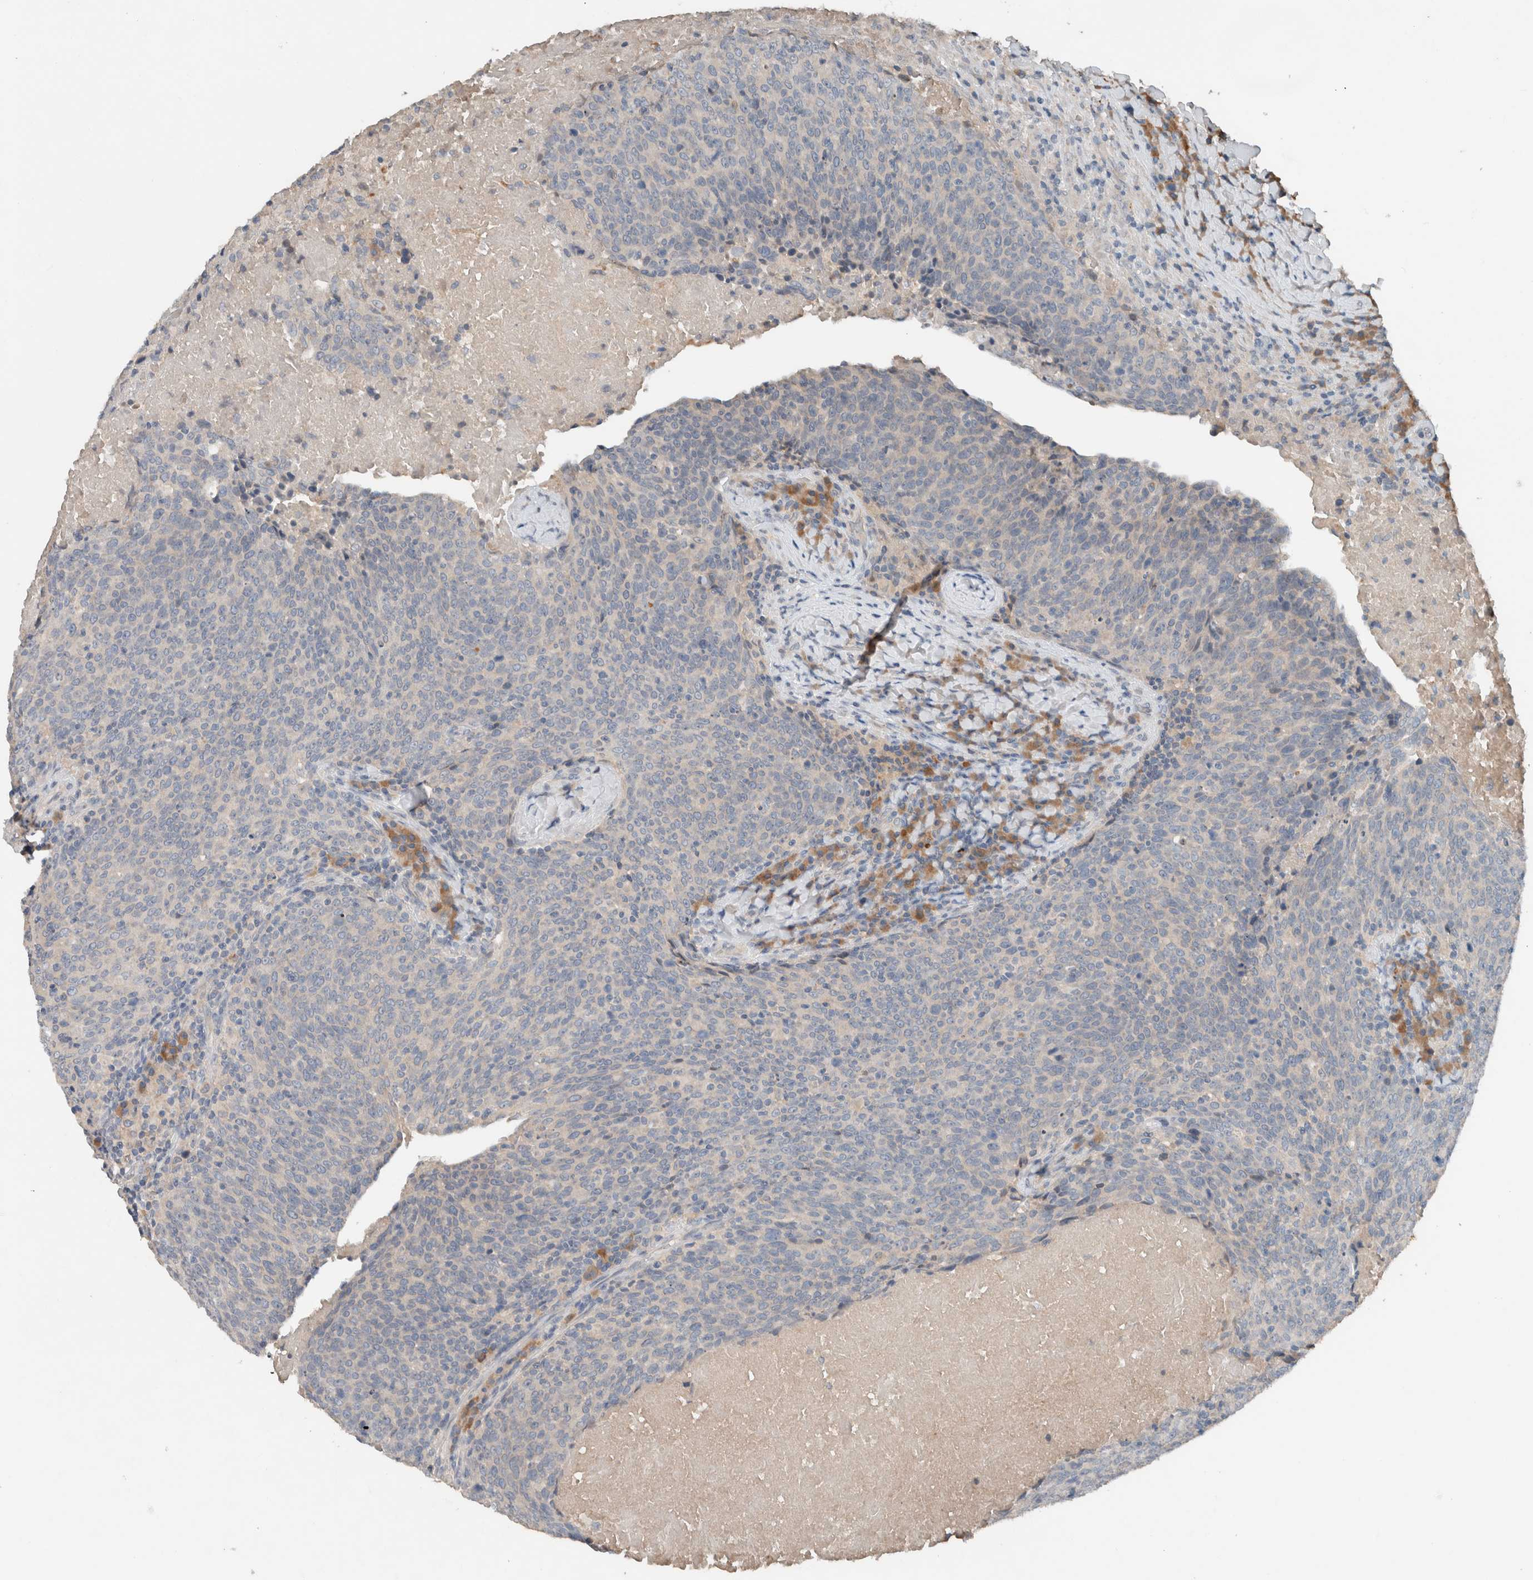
{"staining": {"intensity": "negative", "quantity": "none", "location": "none"}, "tissue": "head and neck cancer", "cell_type": "Tumor cells", "image_type": "cancer", "snomed": [{"axis": "morphology", "description": "Squamous cell carcinoma, NOS"}, {"axis": "morphology", "description": "Squamous cell carcinoma, metastatic, NOS"}, {"axis": "topography", "description": "Lymph node"}, {"axis": "topography", "description": "Head-Neck"}], "caption": "Immunohistochemistry of human head and neck cancer demonstrates no staining in tumor cells. (DAB (3,3'-diaminobenzidine) immunohistochemistry, high magnification).", "gene": "UGCG", "patient": {"sex": "male", "age": 62}}